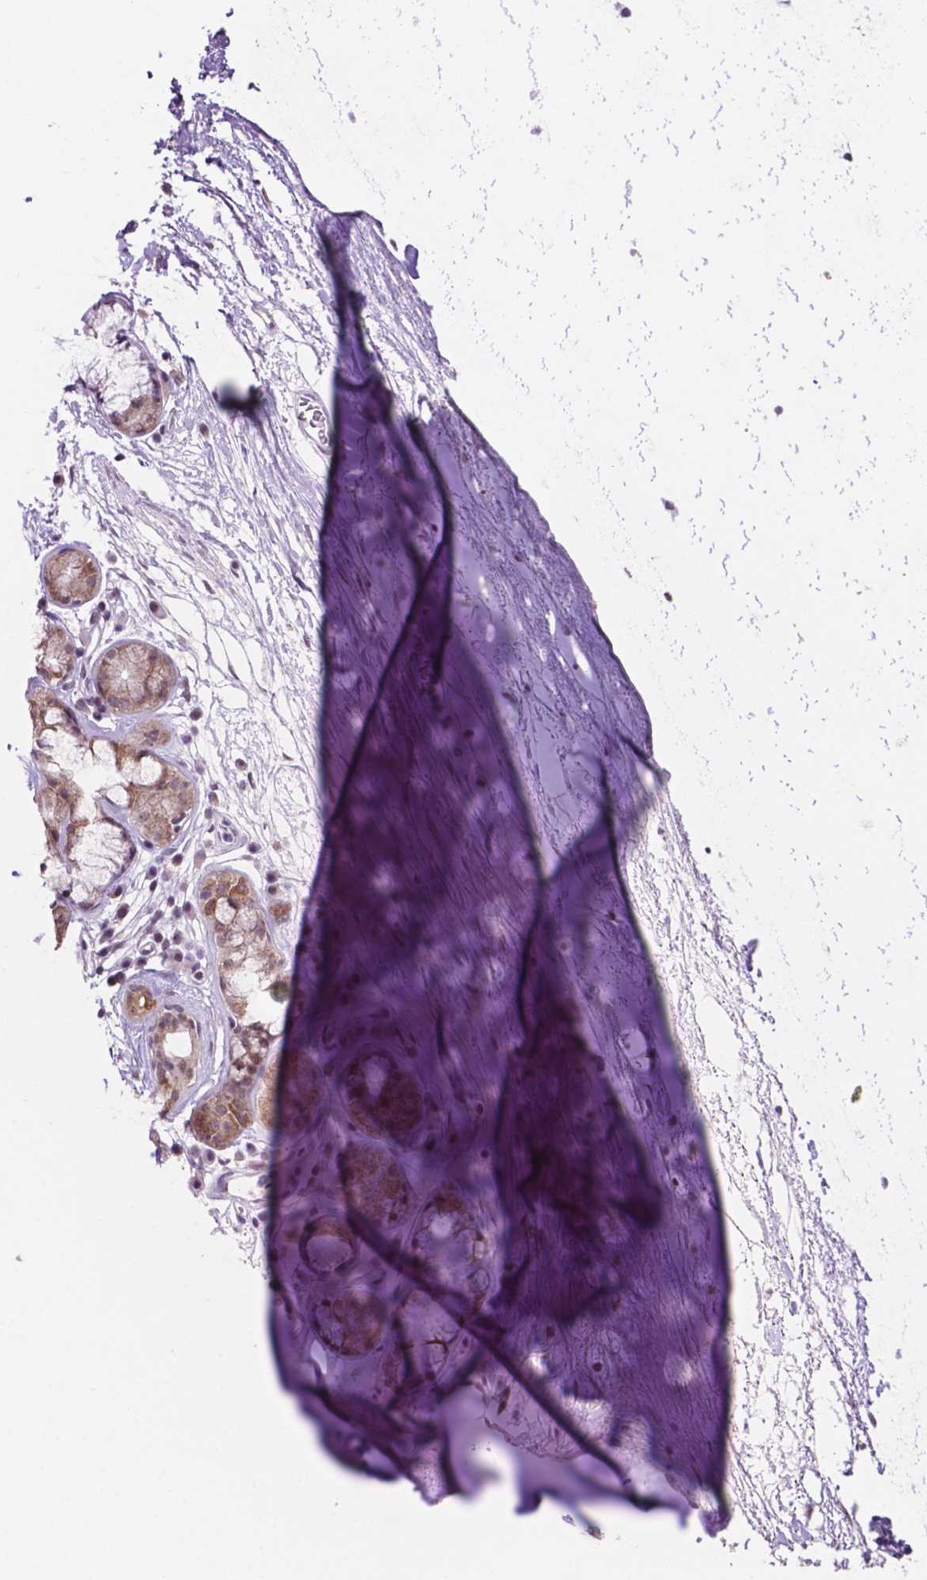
{"staining": {"intensity": "weak", "quantity": "25%-75%", "location": "nuclear"}, "tissue": "adipose tissue", "cell_type": "Adipocytes", "image_type": "normal", "snomed": [{"axis": "morphology", "description": "Normal tissue, NOS"}, {"axis": "topography", "description": "Cartilage tissue"}, {"axis": "topography", "description": "Bronchus"}], "caption": "Protein expression analysis of unremarkable adipose tissue reveals weak nuclear positivity in about 25%-75% of adipocytes. (DAB (3,3'-diaminobenzidine) IHC with brightfield microscopy, high magnification).", "gene": "NCOR1", "patient": {"sex": "male", "age": 58}}